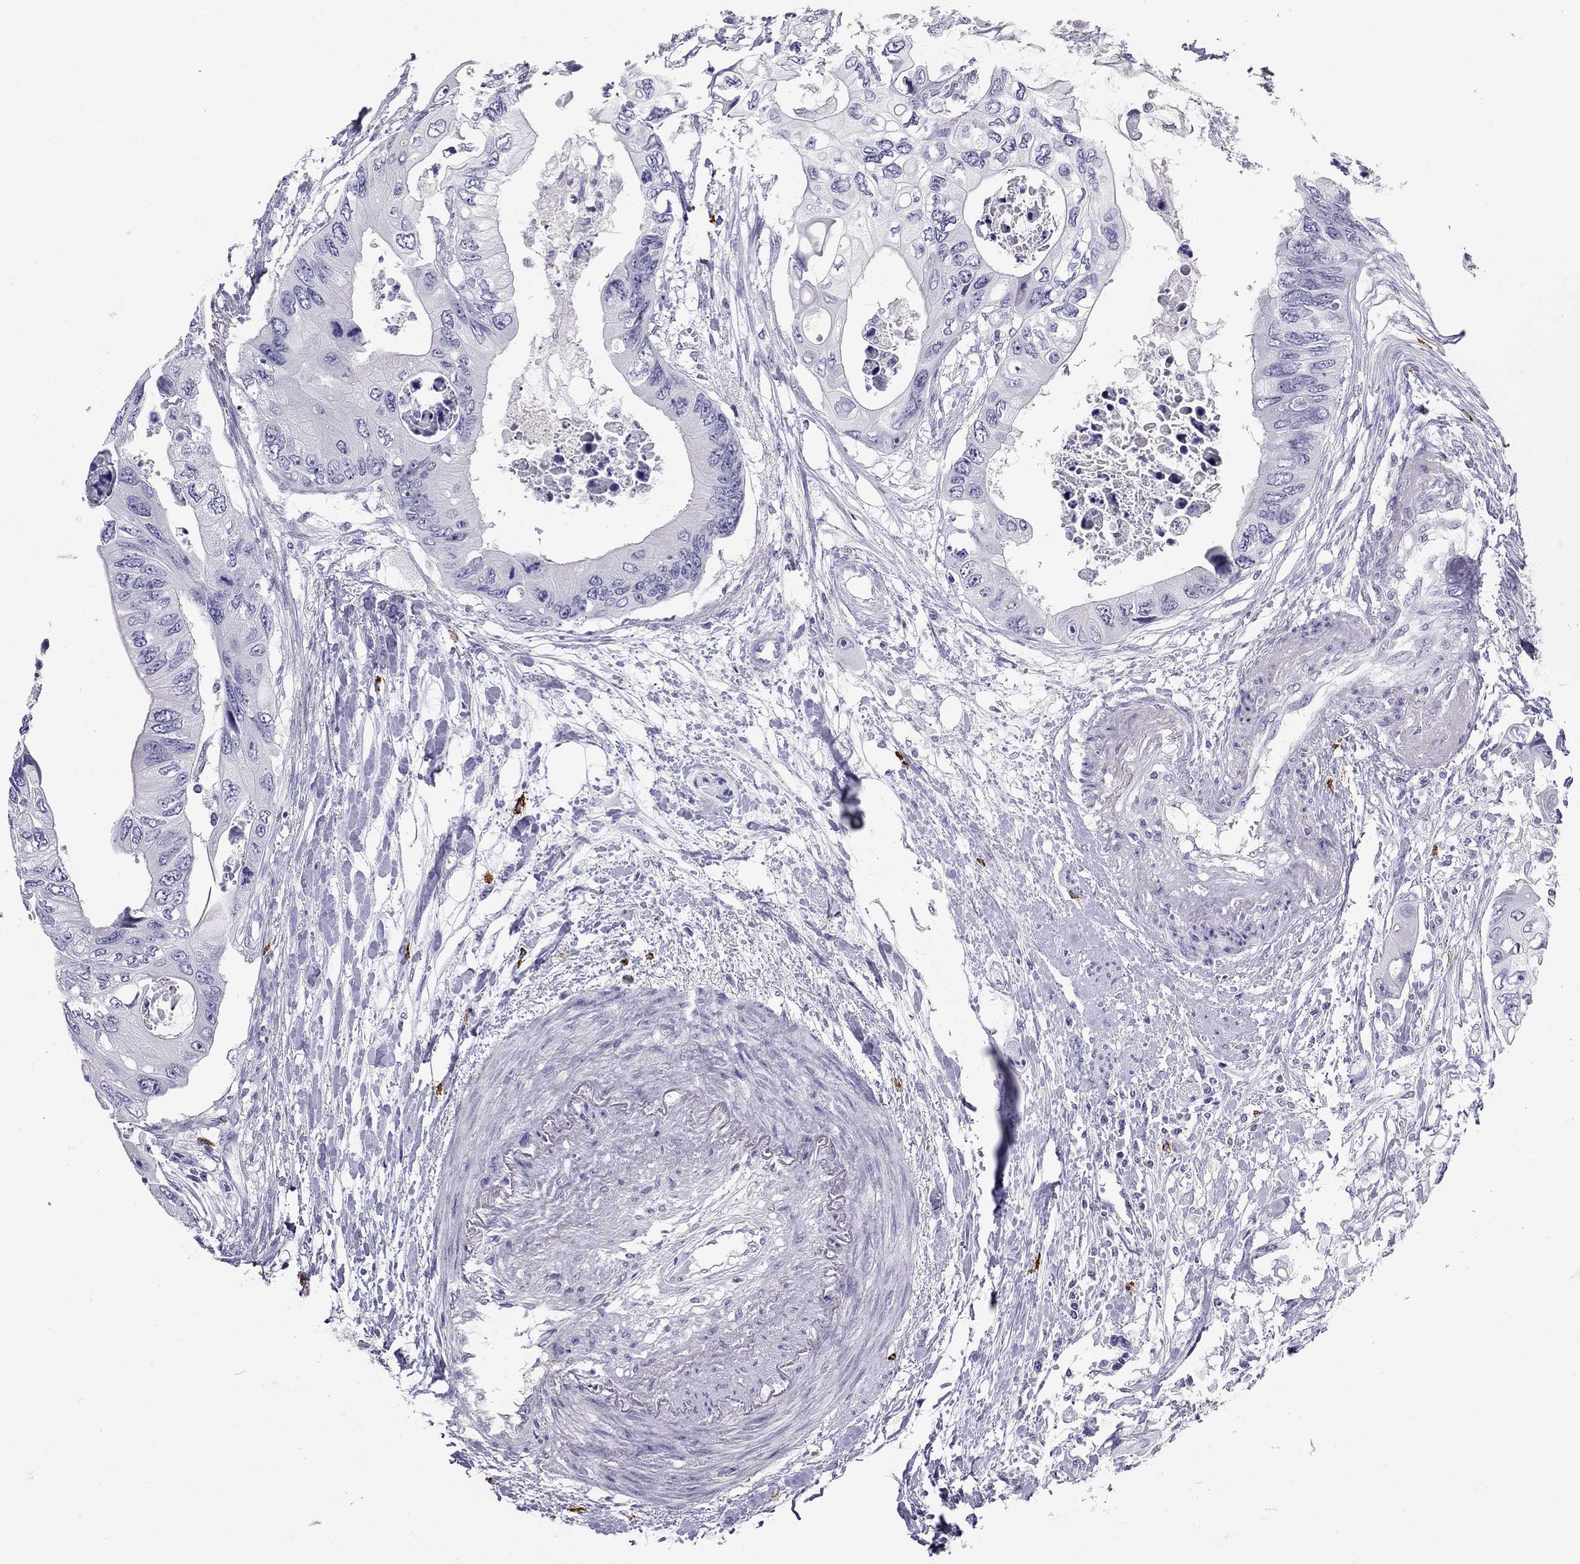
{"staining": {"intensity": "negative", "quantity": "none", "location": "none"}, "tissue": "colorectal cancer", "cell_type": "Tumor cells", "image_type": "cancer", "snomed": [{"axis": "morphology", "description": "Adenocarcinoma, NOS"}, {"axis": "topography", "description": "Rectum"}], "caption": "The IHC image has no significant expression in tumor cells of colorectal cancer (adenocarcinoma) tissue. (Stains: DAB (3,3'-diaminobenzidine) IHC with hematoxylin counter stain, Microscopy: brightfield microscopy at high magnification).", "gene": "IL17REL", "patient": {"sex": "male", "age": 63}}